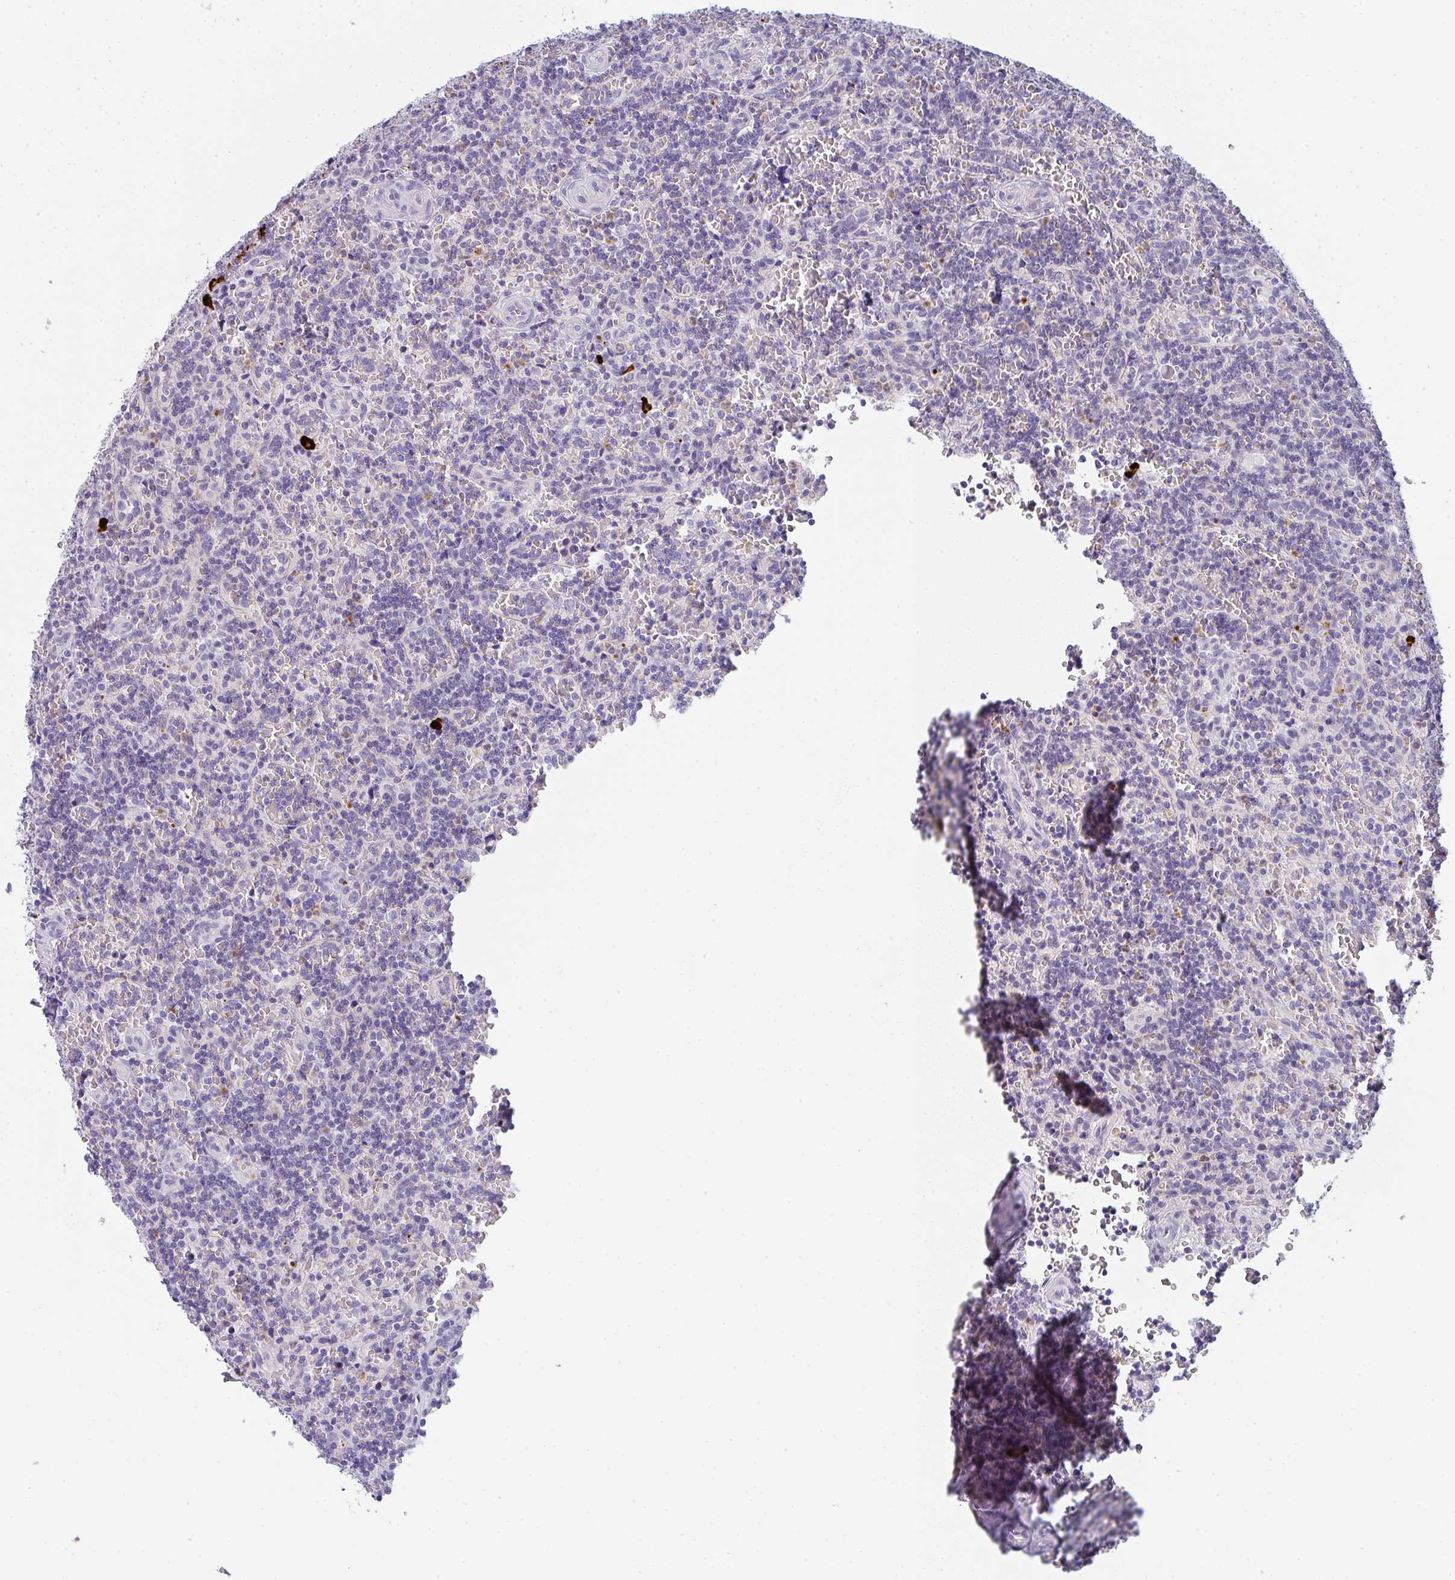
{"staining": {"intensity": "negative", "quantity": "none", "location": "none"}, "tissue": "lymphoma", "cell_type": "Tumor cells", "image_type": "cancer", "snomed": [{"axis": "morphology", "description": "Malignant lymphoma, non-Hodgkin's type, Low grade"}, {"axis": "topography", "description": "Spleen"}], "caption": "Micrograph shows no protein positivity in tumor cells of low-grade malignant lymphoma, non-Hodgkin's type tissue.", "gene": "CACNA1S", "patient": {"sex": "male", "age": 73}}